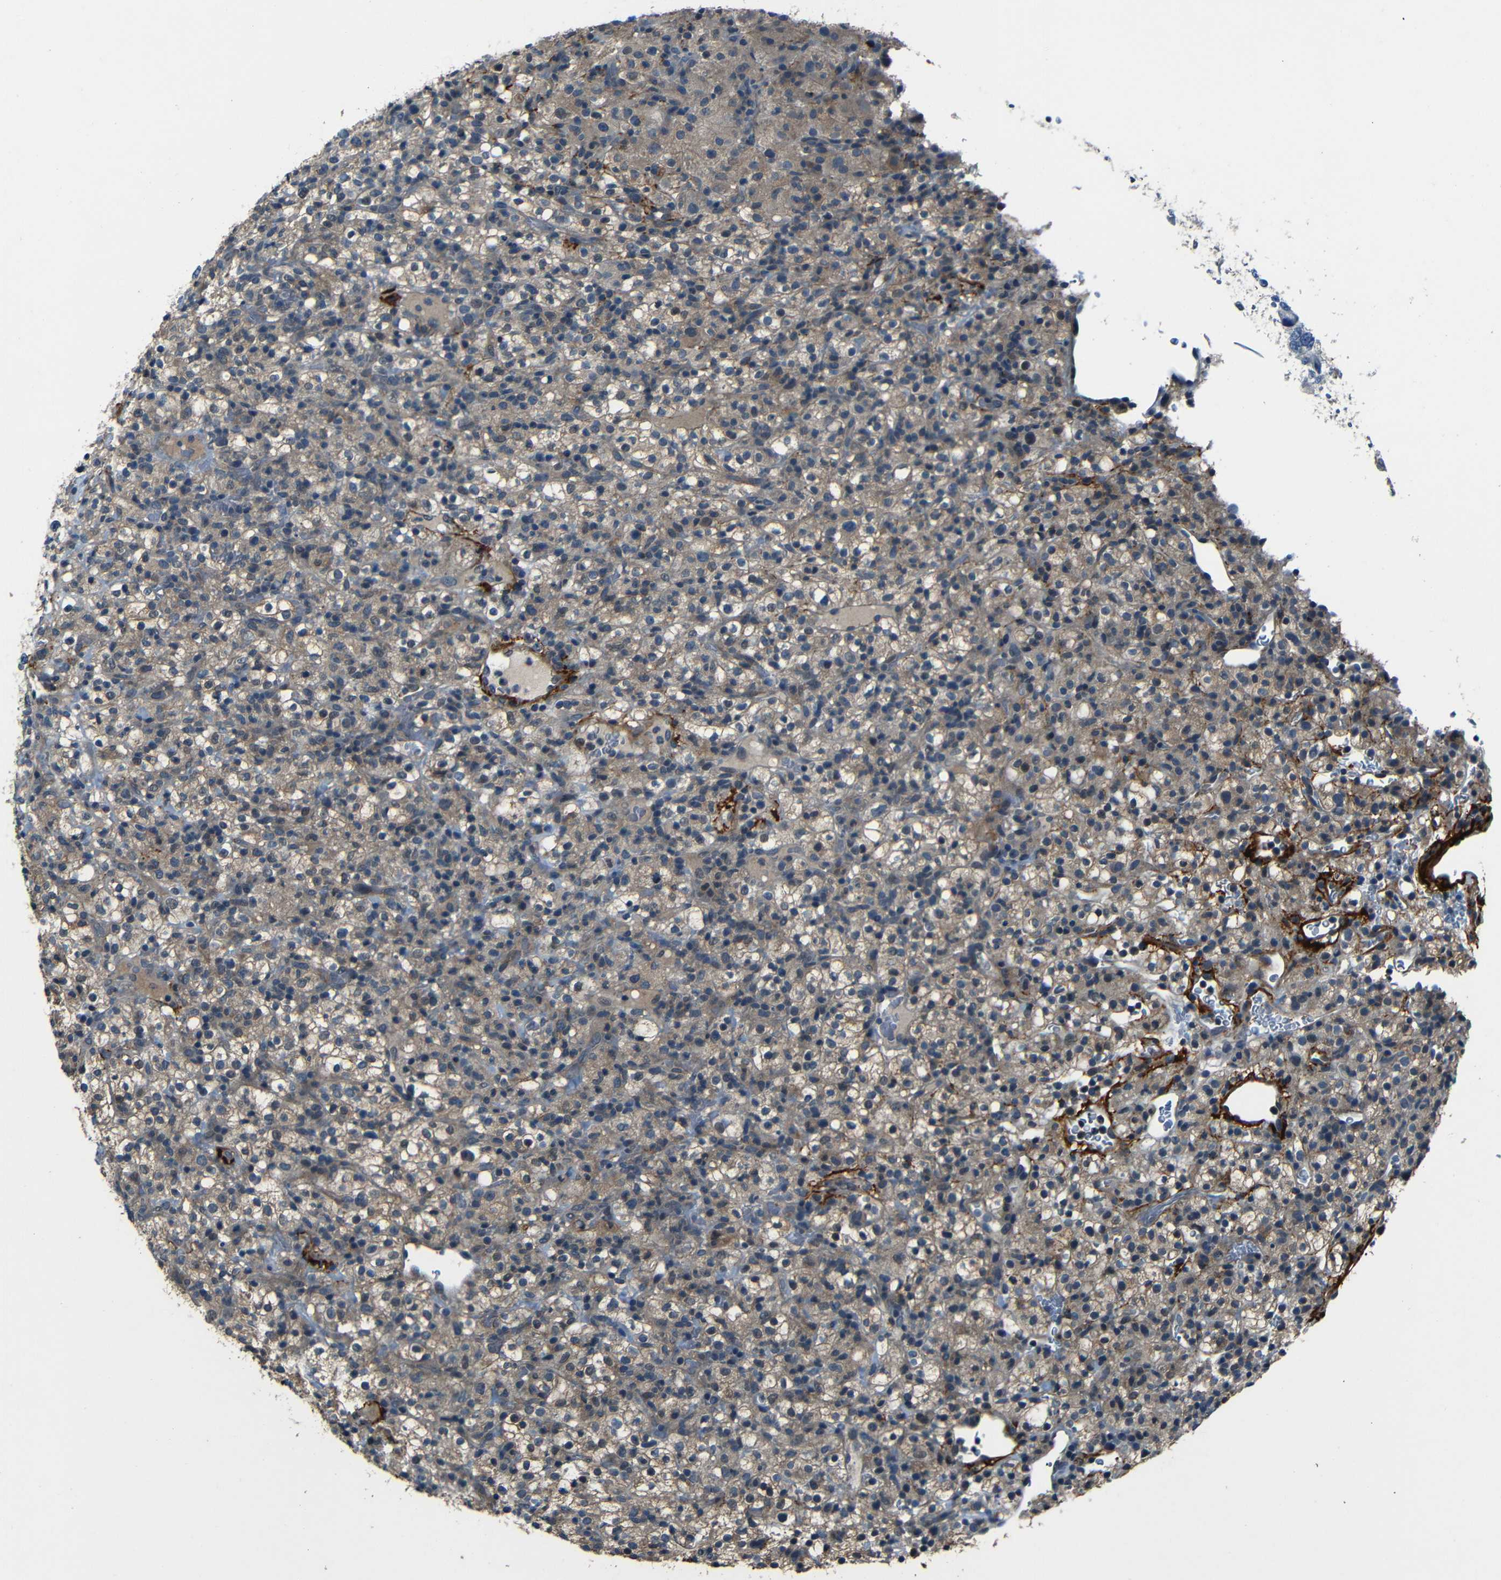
{"staining": {"intensity": "weak", "quantity": ">75%", "location": "cytoplasmic/membranous"}, "tissue": "renal cancer", "cell_type": "Tumor cells", "image_type": "cancer", "snomed": [{"axis": "morphology", "description": "Normal tissue, NOS"}, {"axis": "morphology", "description": "Adenocarcinoma, NOS"}, {"axis": "topography", "description": "Kidney"}], "caption": "Protein analysis of renal cancer (adenocarcinoma) tissue demonstrates weak cytoplasmic/membranous staining in about >75% of tumor cells. (DAB IHC with brightfield microscopy, high magnification).", "gene": "SLA", "patient": {"sex": "female", "age": 72}}